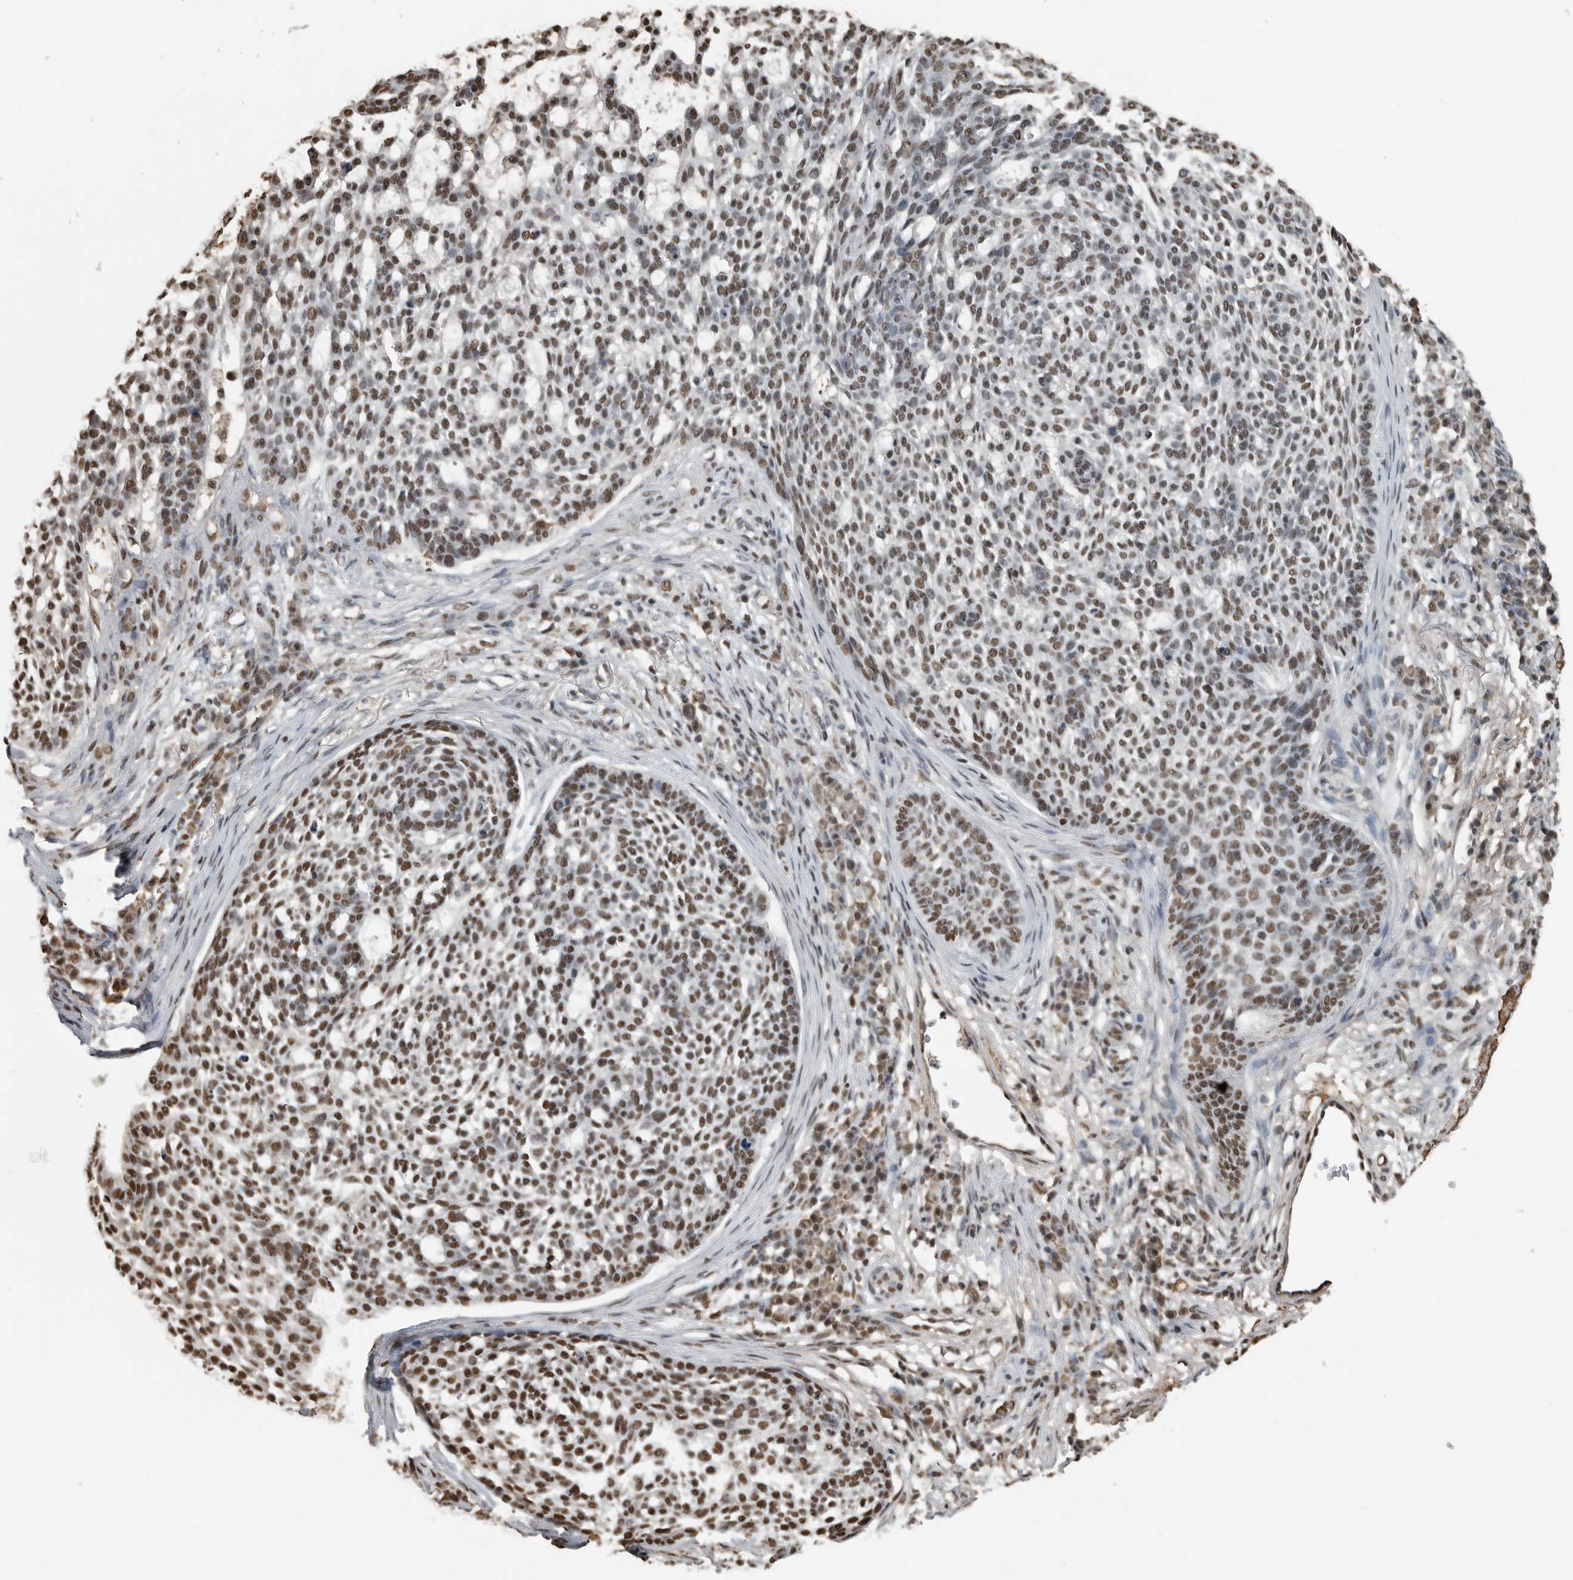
{"staining": {"intensity": "moderate", "quantity": ">75%", "location": "nuclear"}, "tissue": "skin cancer", "cell_type": "Tumor cells", "image_type": "cancer", "snomed": [{"axis": "morphology", "description": "Basal cell carcinoma"}, {"axis": "topography", "description": "Skin"}], "caption": "Protein expression analysis of skin basal cell carcinoma displays moderate nuclear staining in approximately >75% of tumor cells.", "gene": "TGS1", "patient": {"sex": "female", "age": 64}}